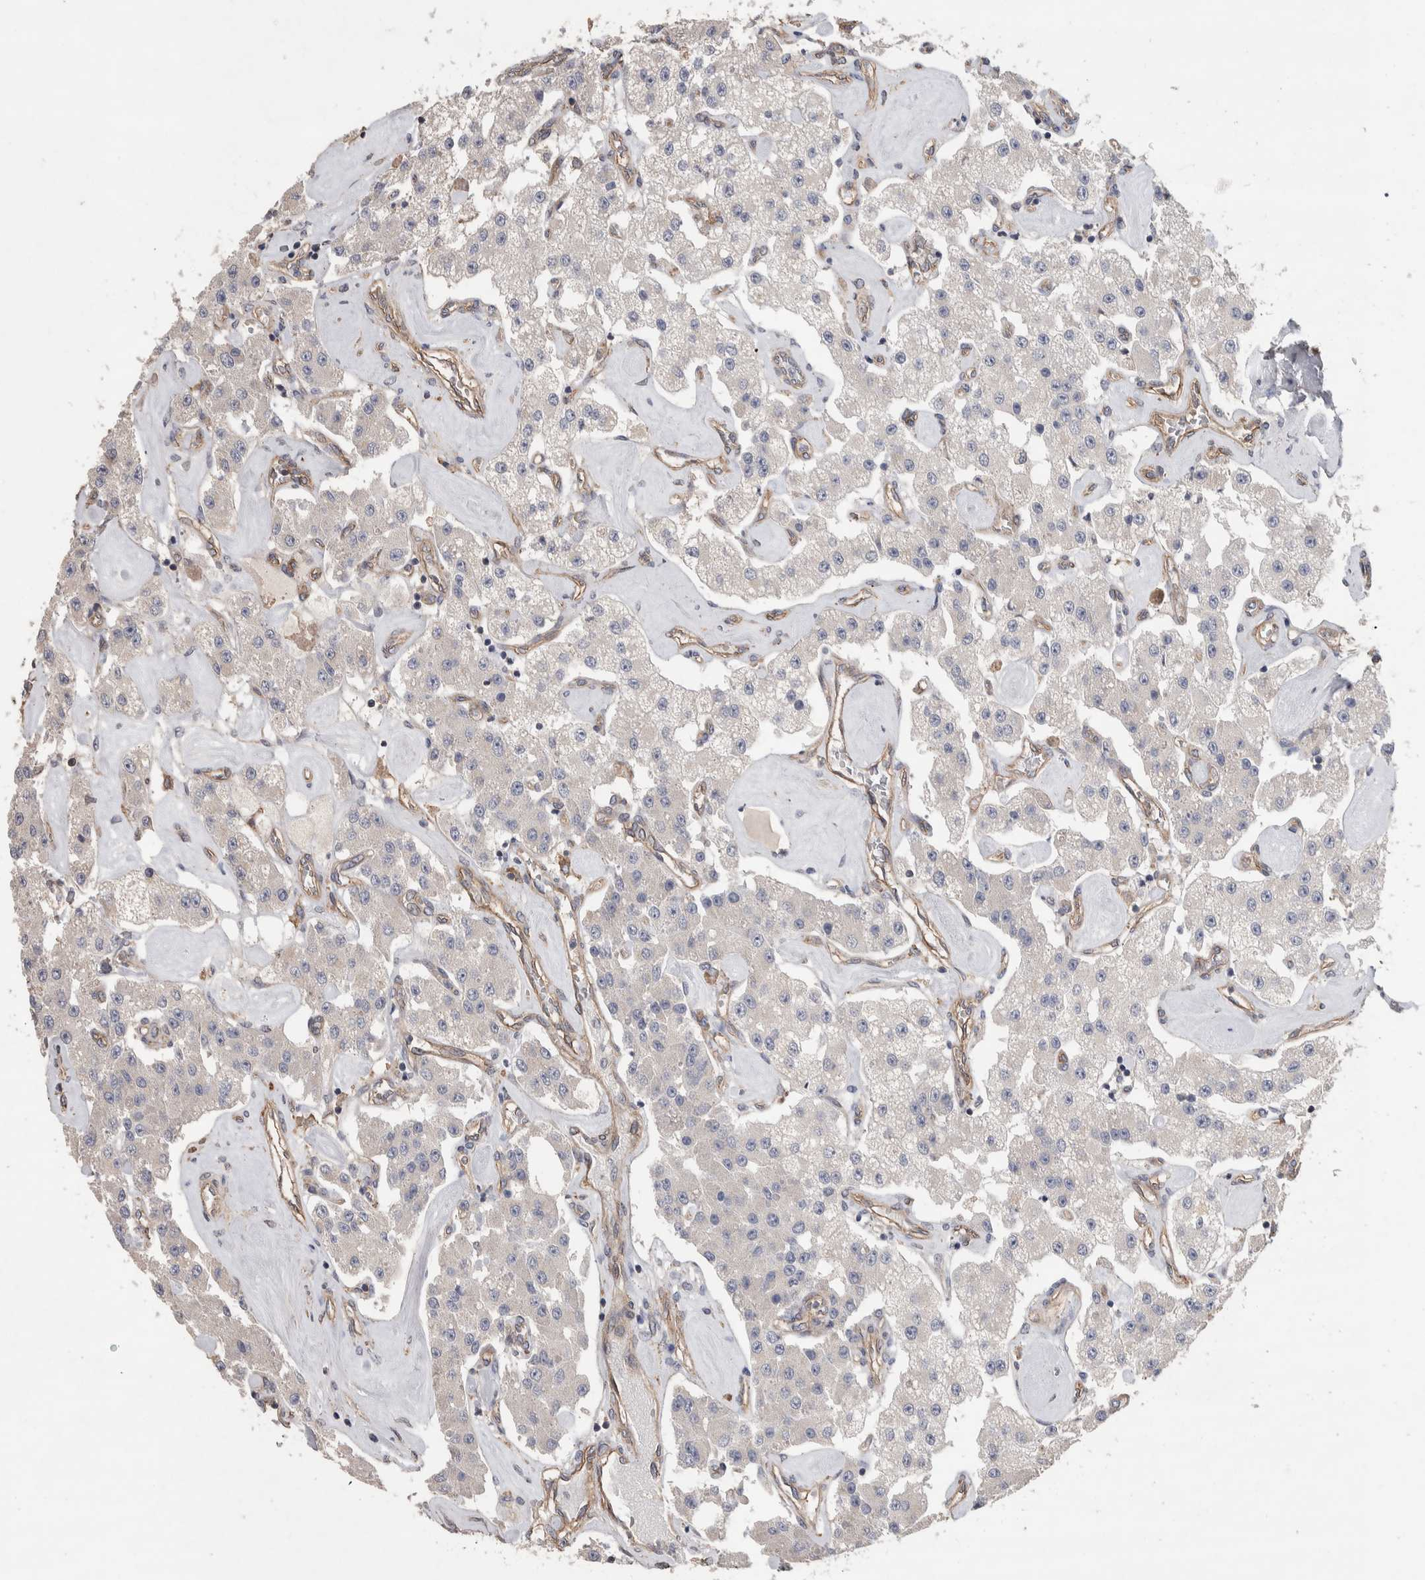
{"staining": {"intensity": "negative", "quantity": "none", "location": "none"}, "tissue": "carcinoid", "cell_type": "Tumor cells", "image_type": "cancer", "snomed": [{"axis": "morphology", "description": "Carcinoid, malignant, NOS"}, {"axis": "topography", "description": "Pancreas"}], "caption": "Photomicrograph shows no protein staining in tumor cells of carcinoid (malignant) tissue.", "gene": "GCNA", "patient": {"sex": "male", "age": 41}}